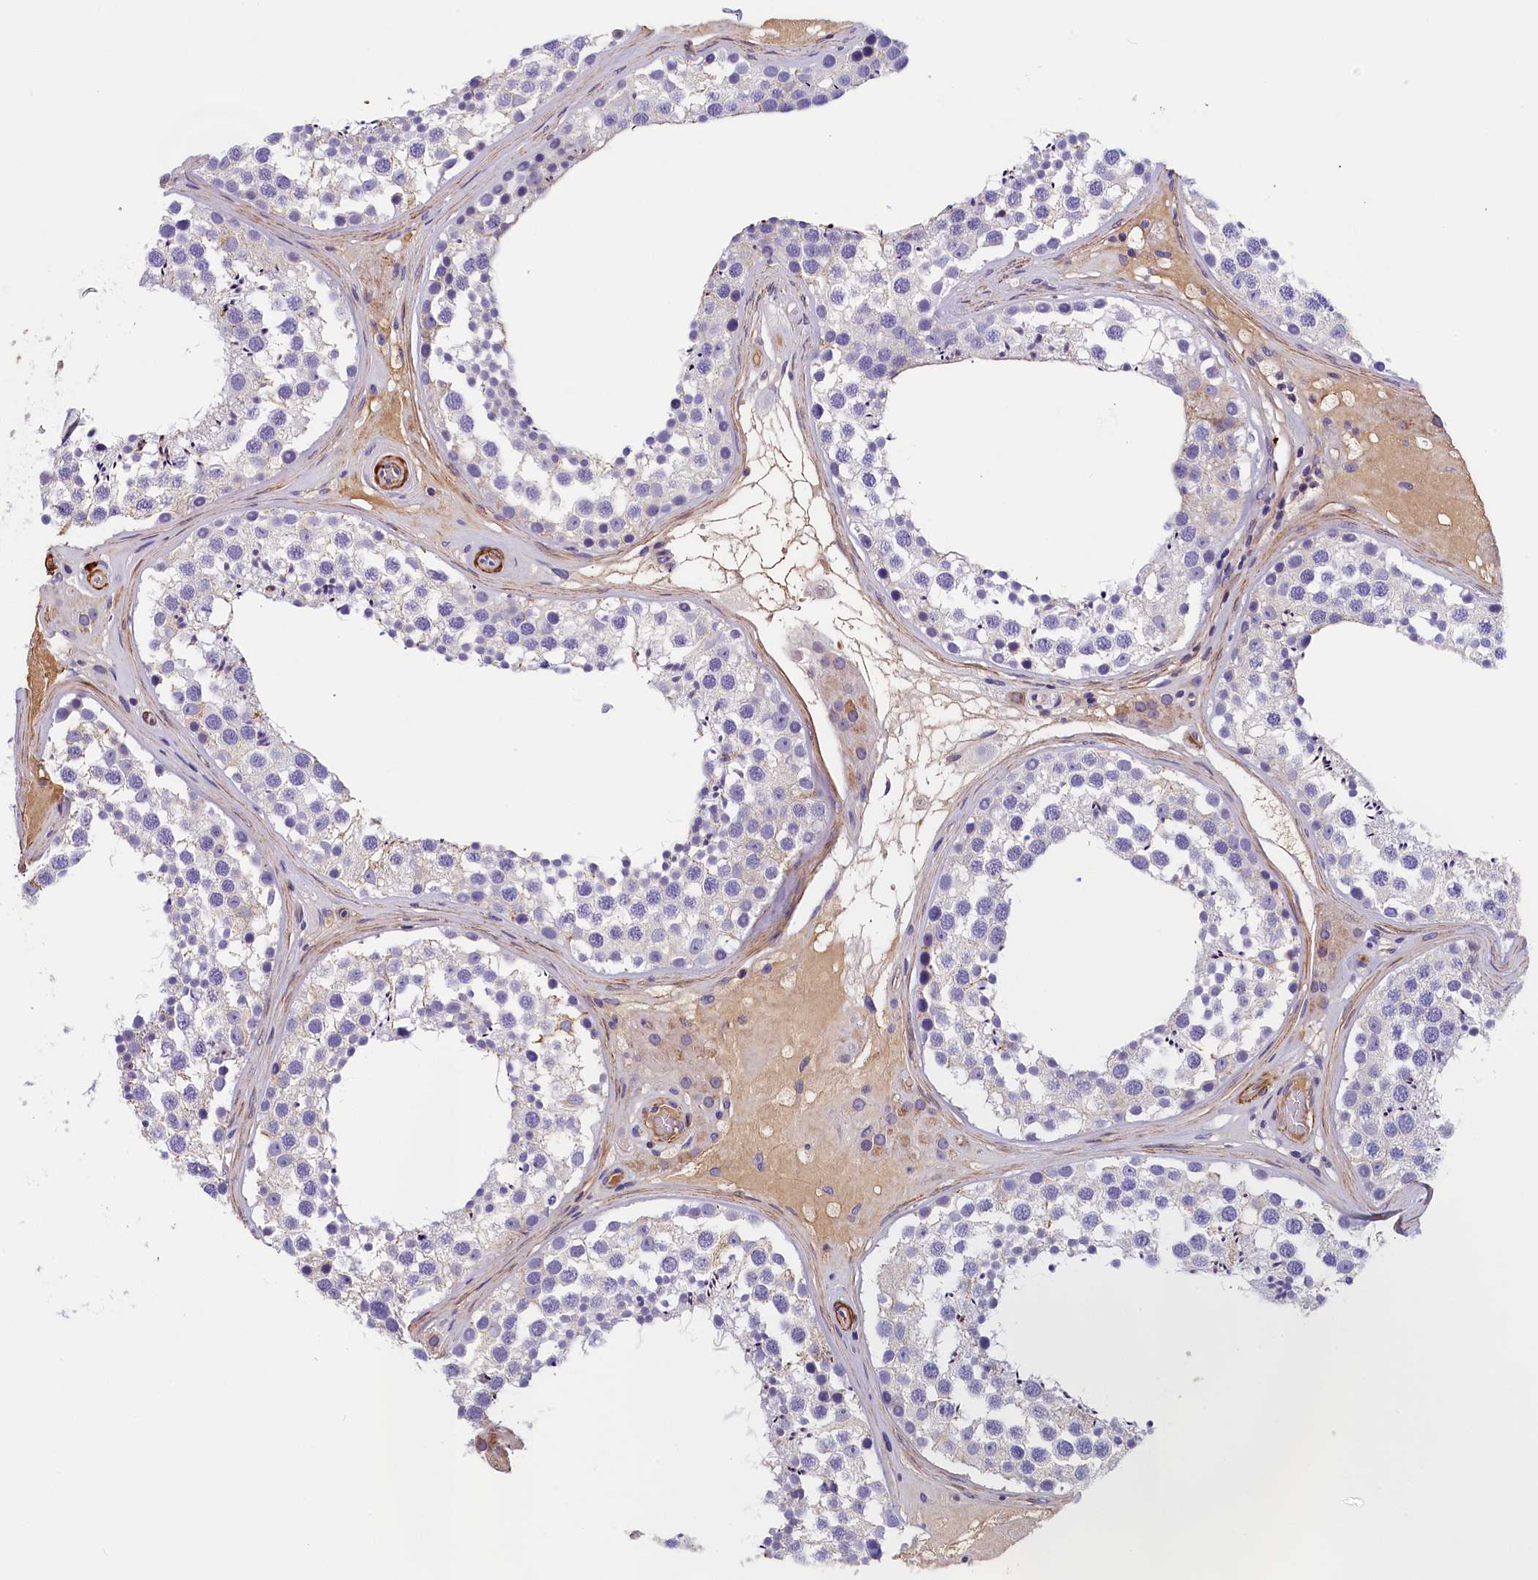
{"staining": {"intensity": "negative", "quantity": "none", "location": "none"}, "tissue": "testis", "cell_type": "Cells in seminiferous ducts", "image_type": "normal", "snomed": [{"axis": "morphology", "description": "Normal tissue, NOS"}, {"axis": "topography", "description": "Testis"}], "caption": "This histopathology image is of normal testis stained with IHC to label a protein in brown with the nuclei are counter-stained blue. There is no expression in cells in seminiferous ducts.", "gene": "BCL2L13", "patient": {"sex": "male", "age": 46}}